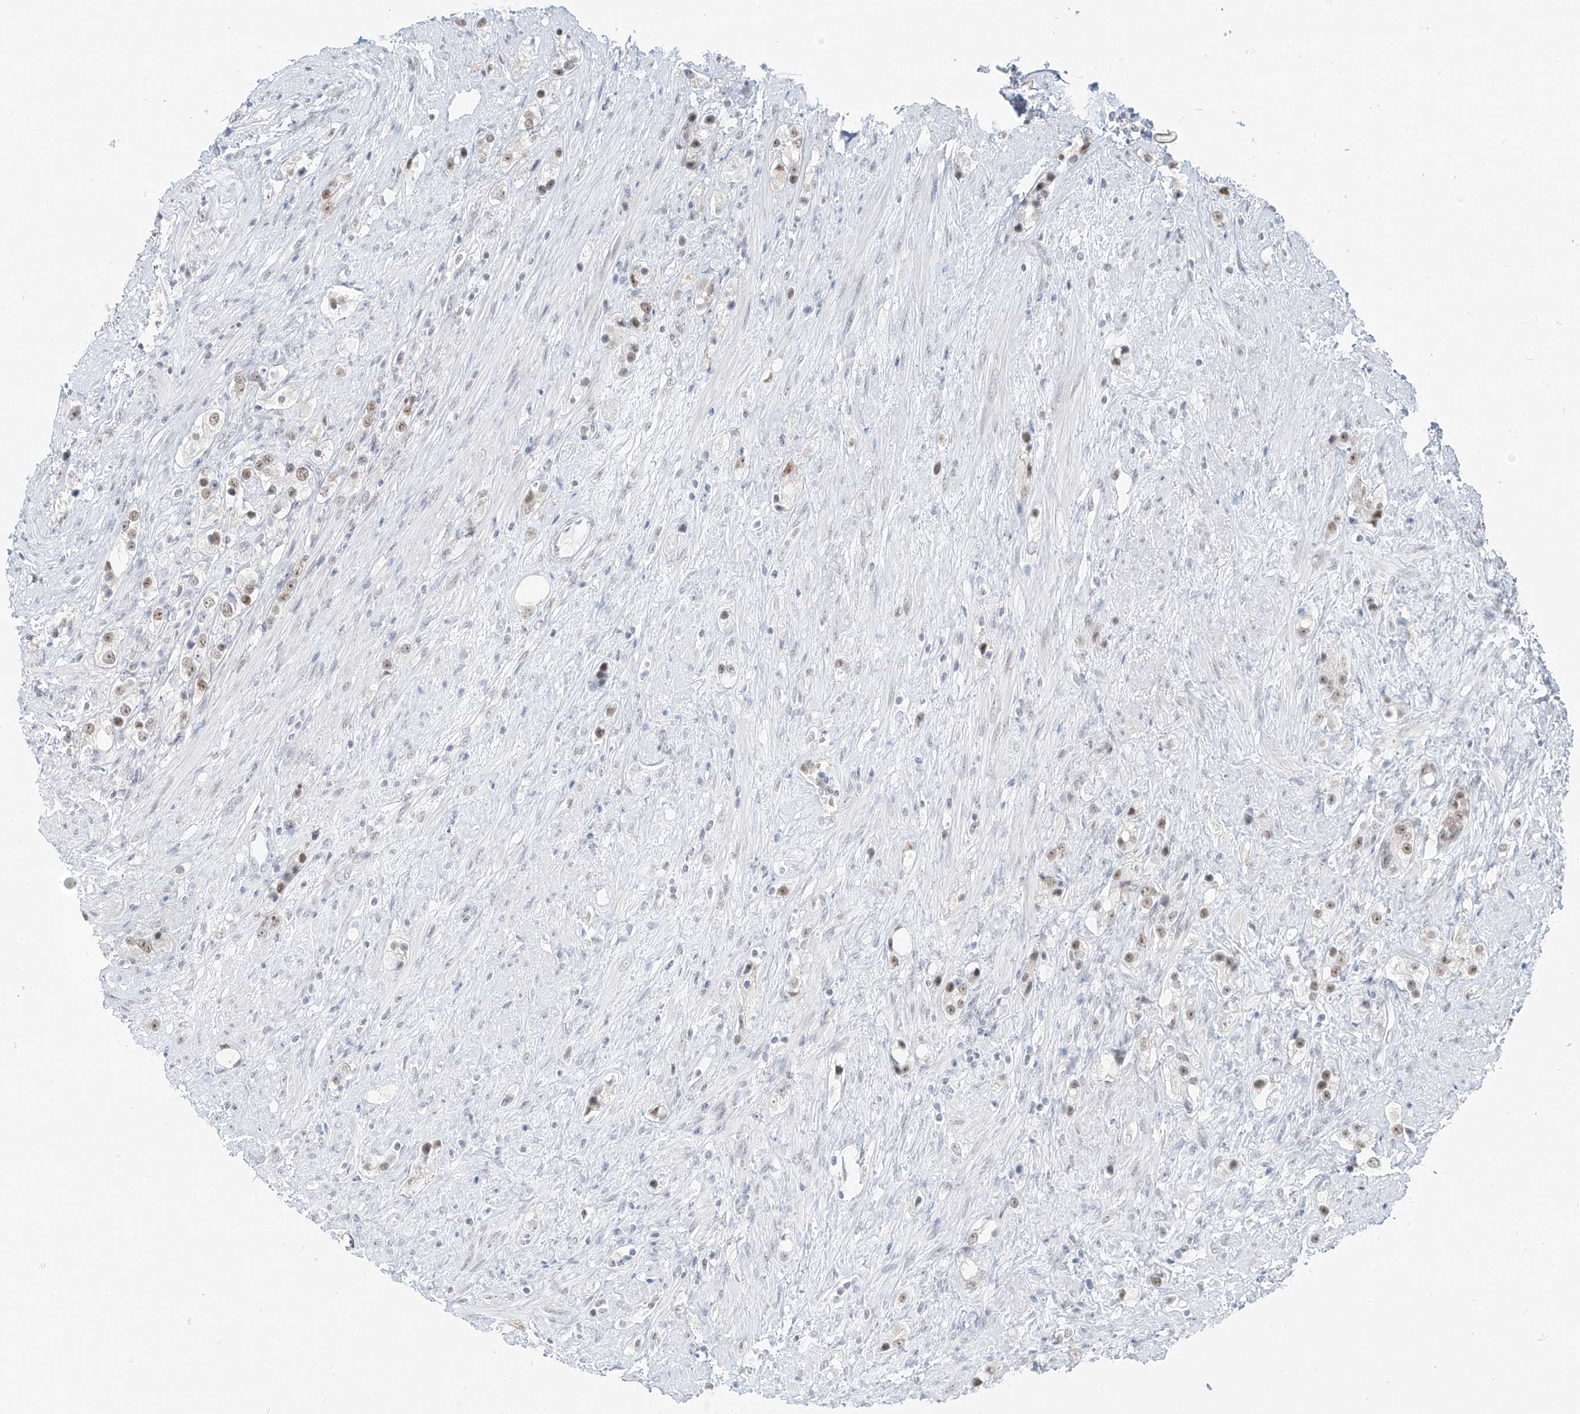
{"staining": {"intensity": "weak", "quantity": ">75%", "location": "nuclear"}, "tissue": "prostate cancer", "cell_type": "Tumor cells", "image_type": "cancer", "snomed": [{"axis": "morphology", "description": "Adenocarcinoma, High grade"}, {"axis": "topography", "description": "Prostate"}], "caption": "A histopathology image of human prostate high-grade adenocarcinoma stained for a protein reveals weak nuclear brown staining in tumor cells.", "gene": "PGC", "patient": {"sex": "male", "age": 63}}